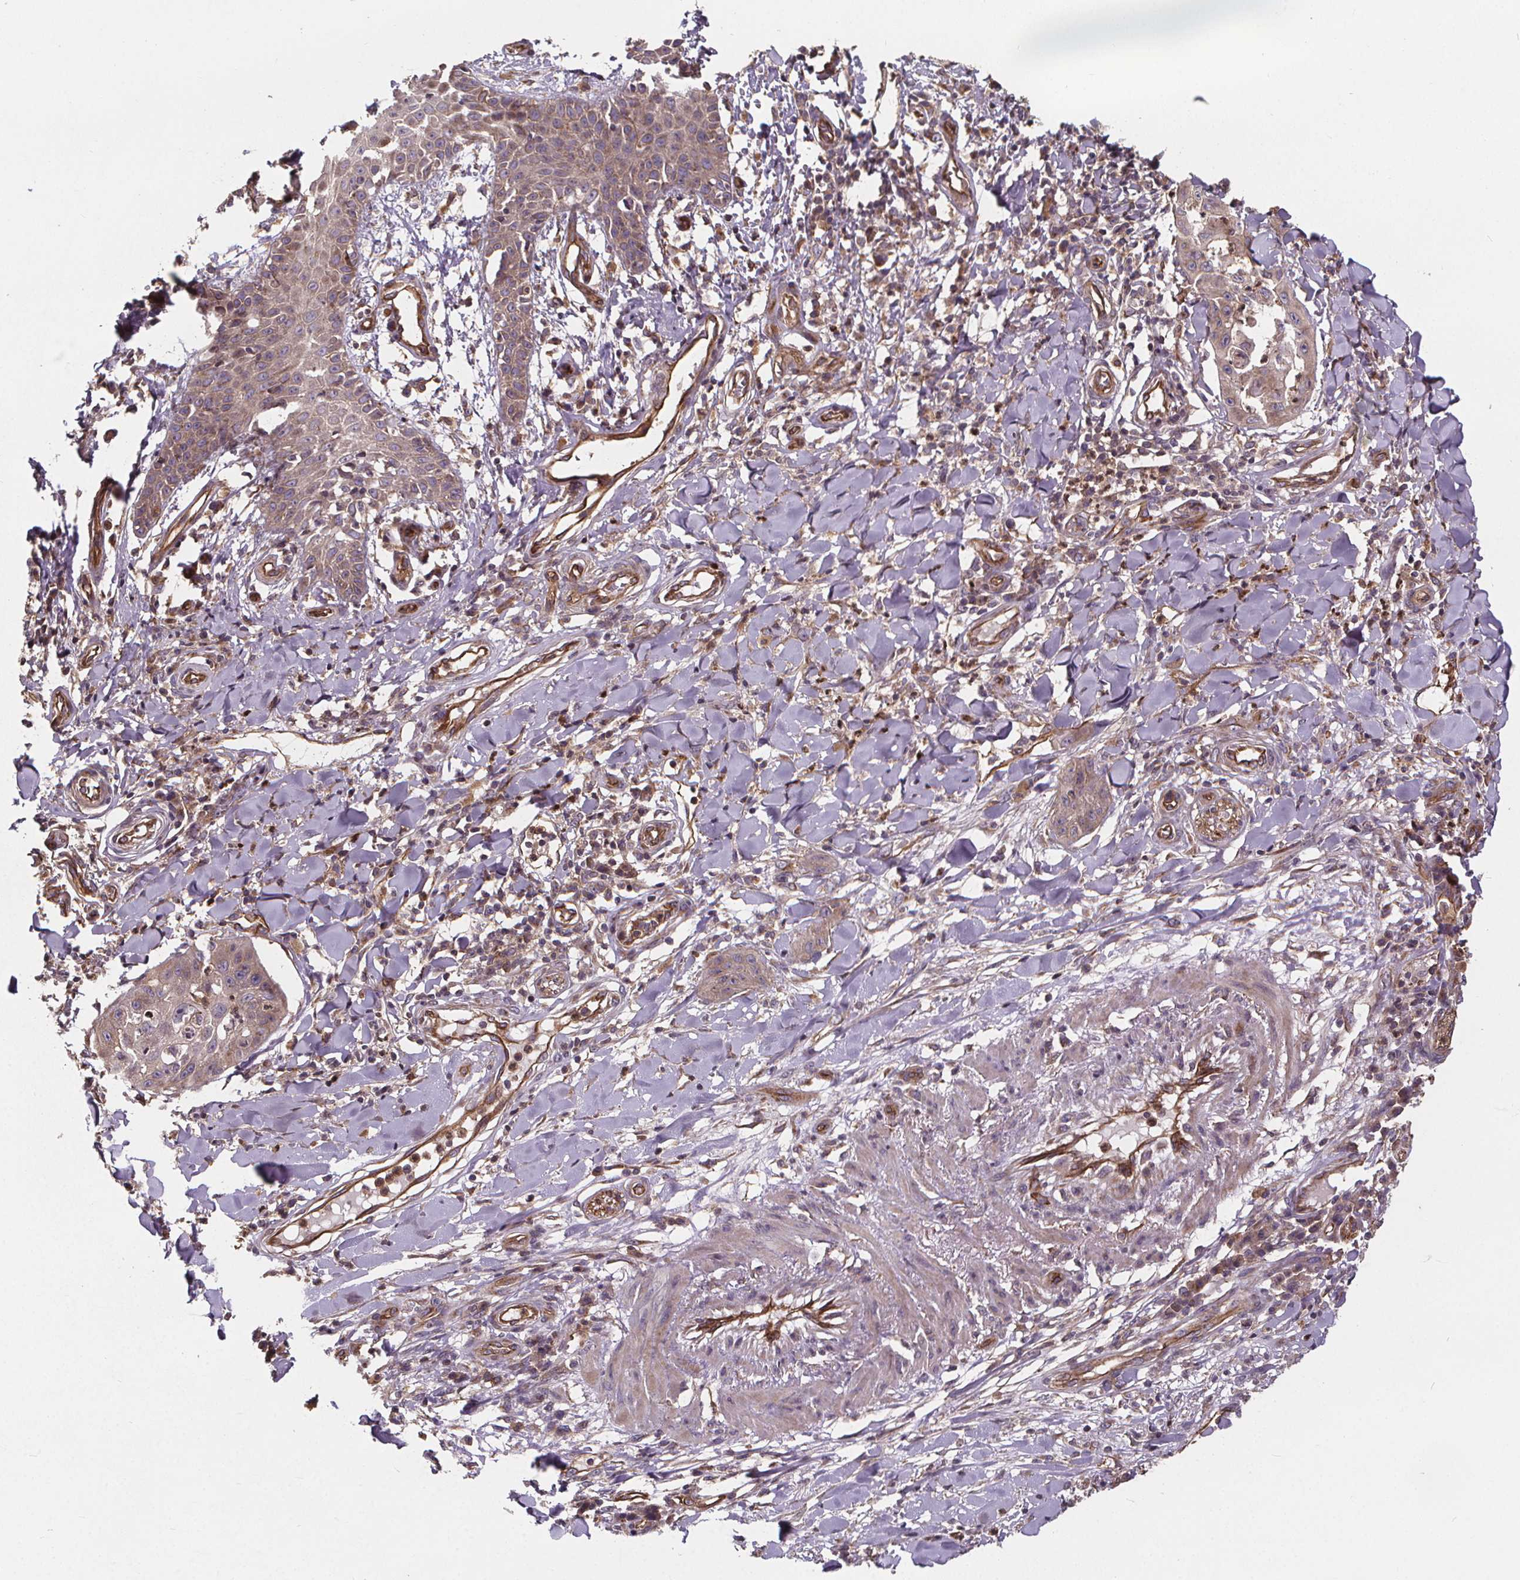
{"staining": {"intensity": "weak", "quantity": ">75%", "location": "cytoplasmic/membranous"}, "tissue": "skin cancer", "cell_type": "Tumor cells", "image_type": "cancer", "snomed": [{"axis": "morphology", "description": "Squamous cell carcinoma, NOS"}, {"axis": "topography", "description": "Skin"}], "caption": "Skin cancer (squamous cell carcinoma) tissue reveals weak cytoplasmic/membranous staining in approximately >75% of tumor cells", "gene": "CLINT1", "patient": {"sex": "male", "age": 70}}